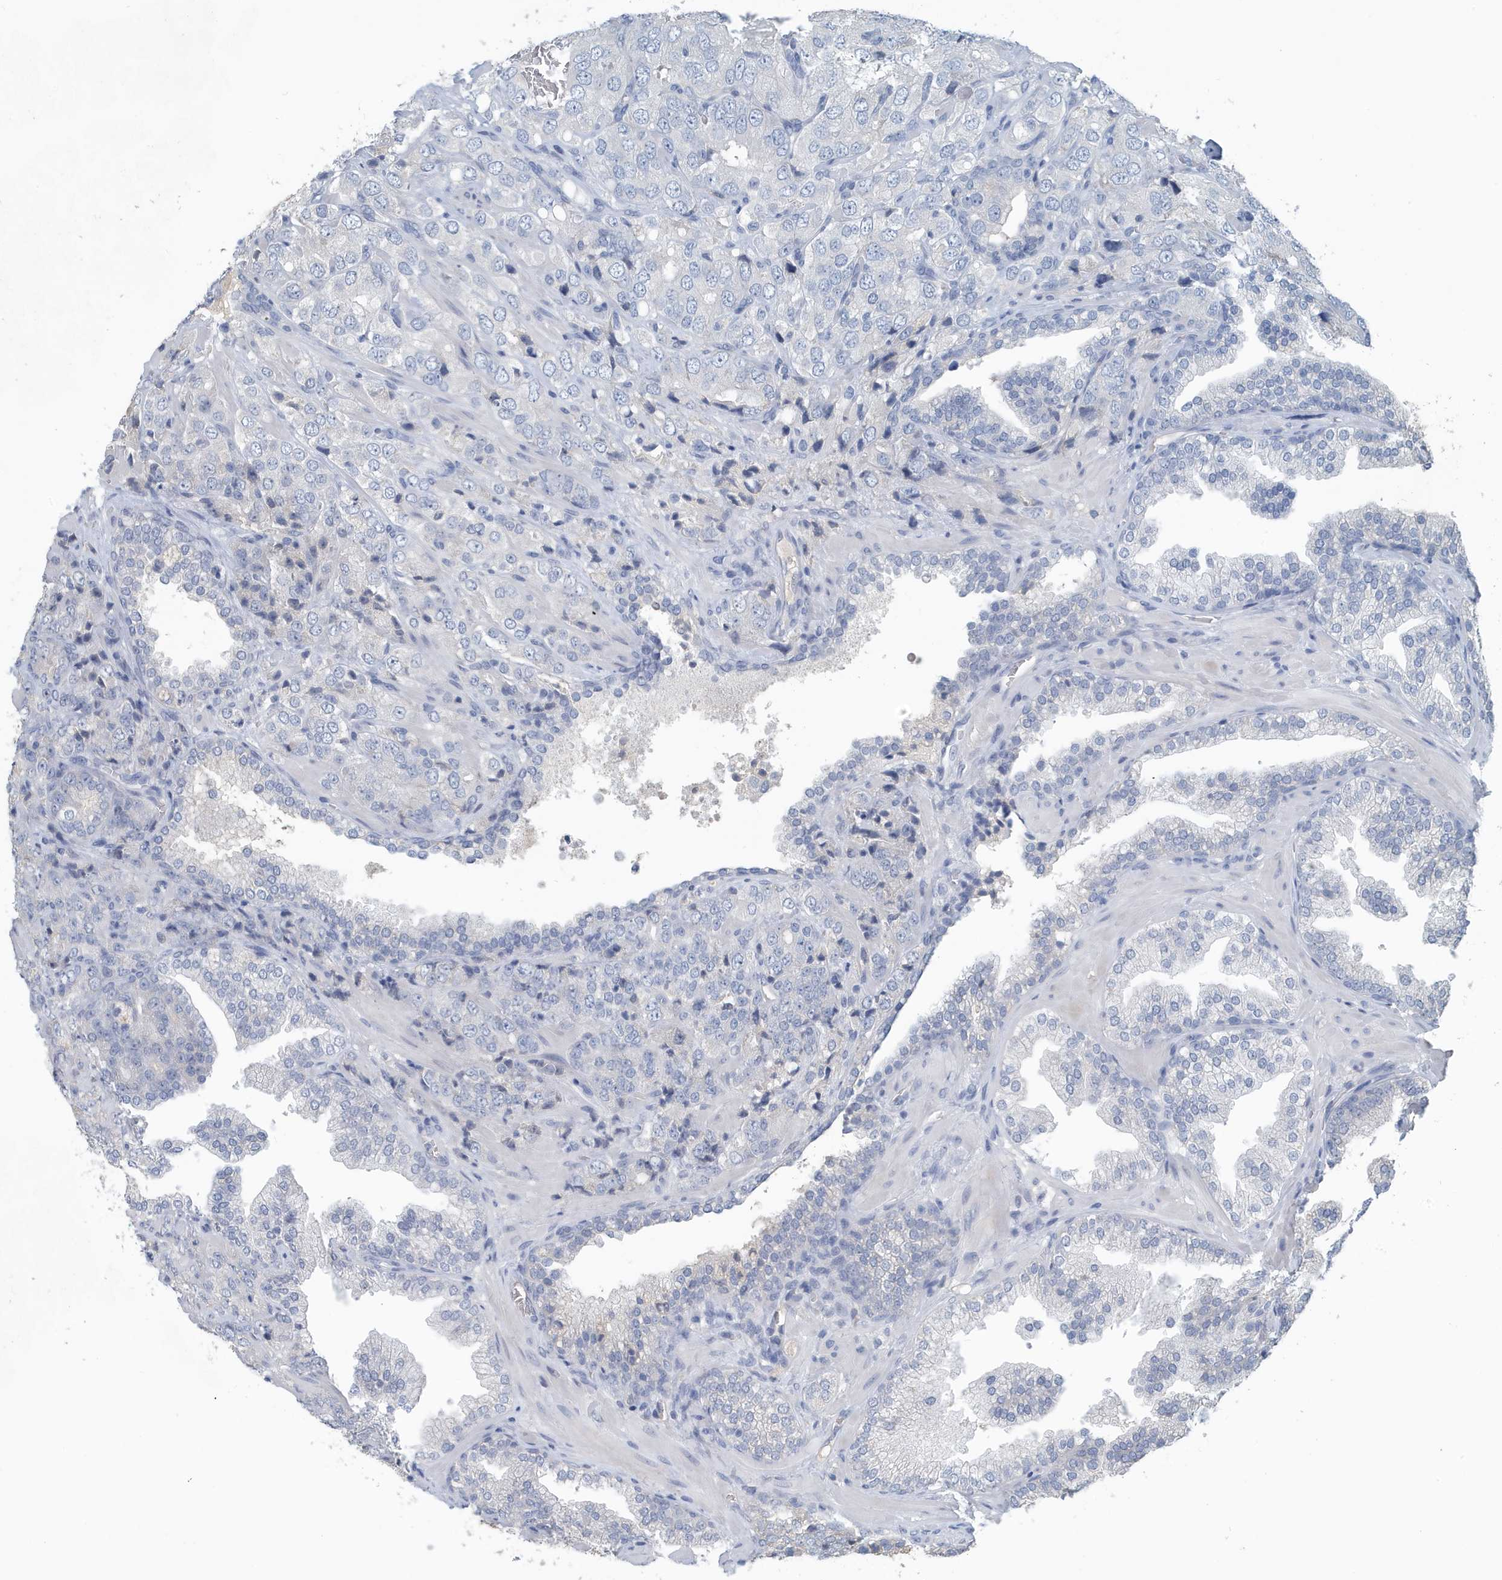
{"staining": {"intensity": "negative", "quantity": "none", "location": "none"}, "tissue": "prostate cancer", "cell_type": "Tumor cells", "image_type": "cancer", "snomed": [{"axis": "morphology", "description": "Adenocarcinoma, High grade"}, {"axis": "topography", "description": "Prostate"}], "caption": "DAB immunohistochemical staining of human high-grade adenocarcinoma (prostate) displays no significant positivity in tumor cells.", "gene": "UGT2B4", "patient": {"sex": "male", "age": 58}}